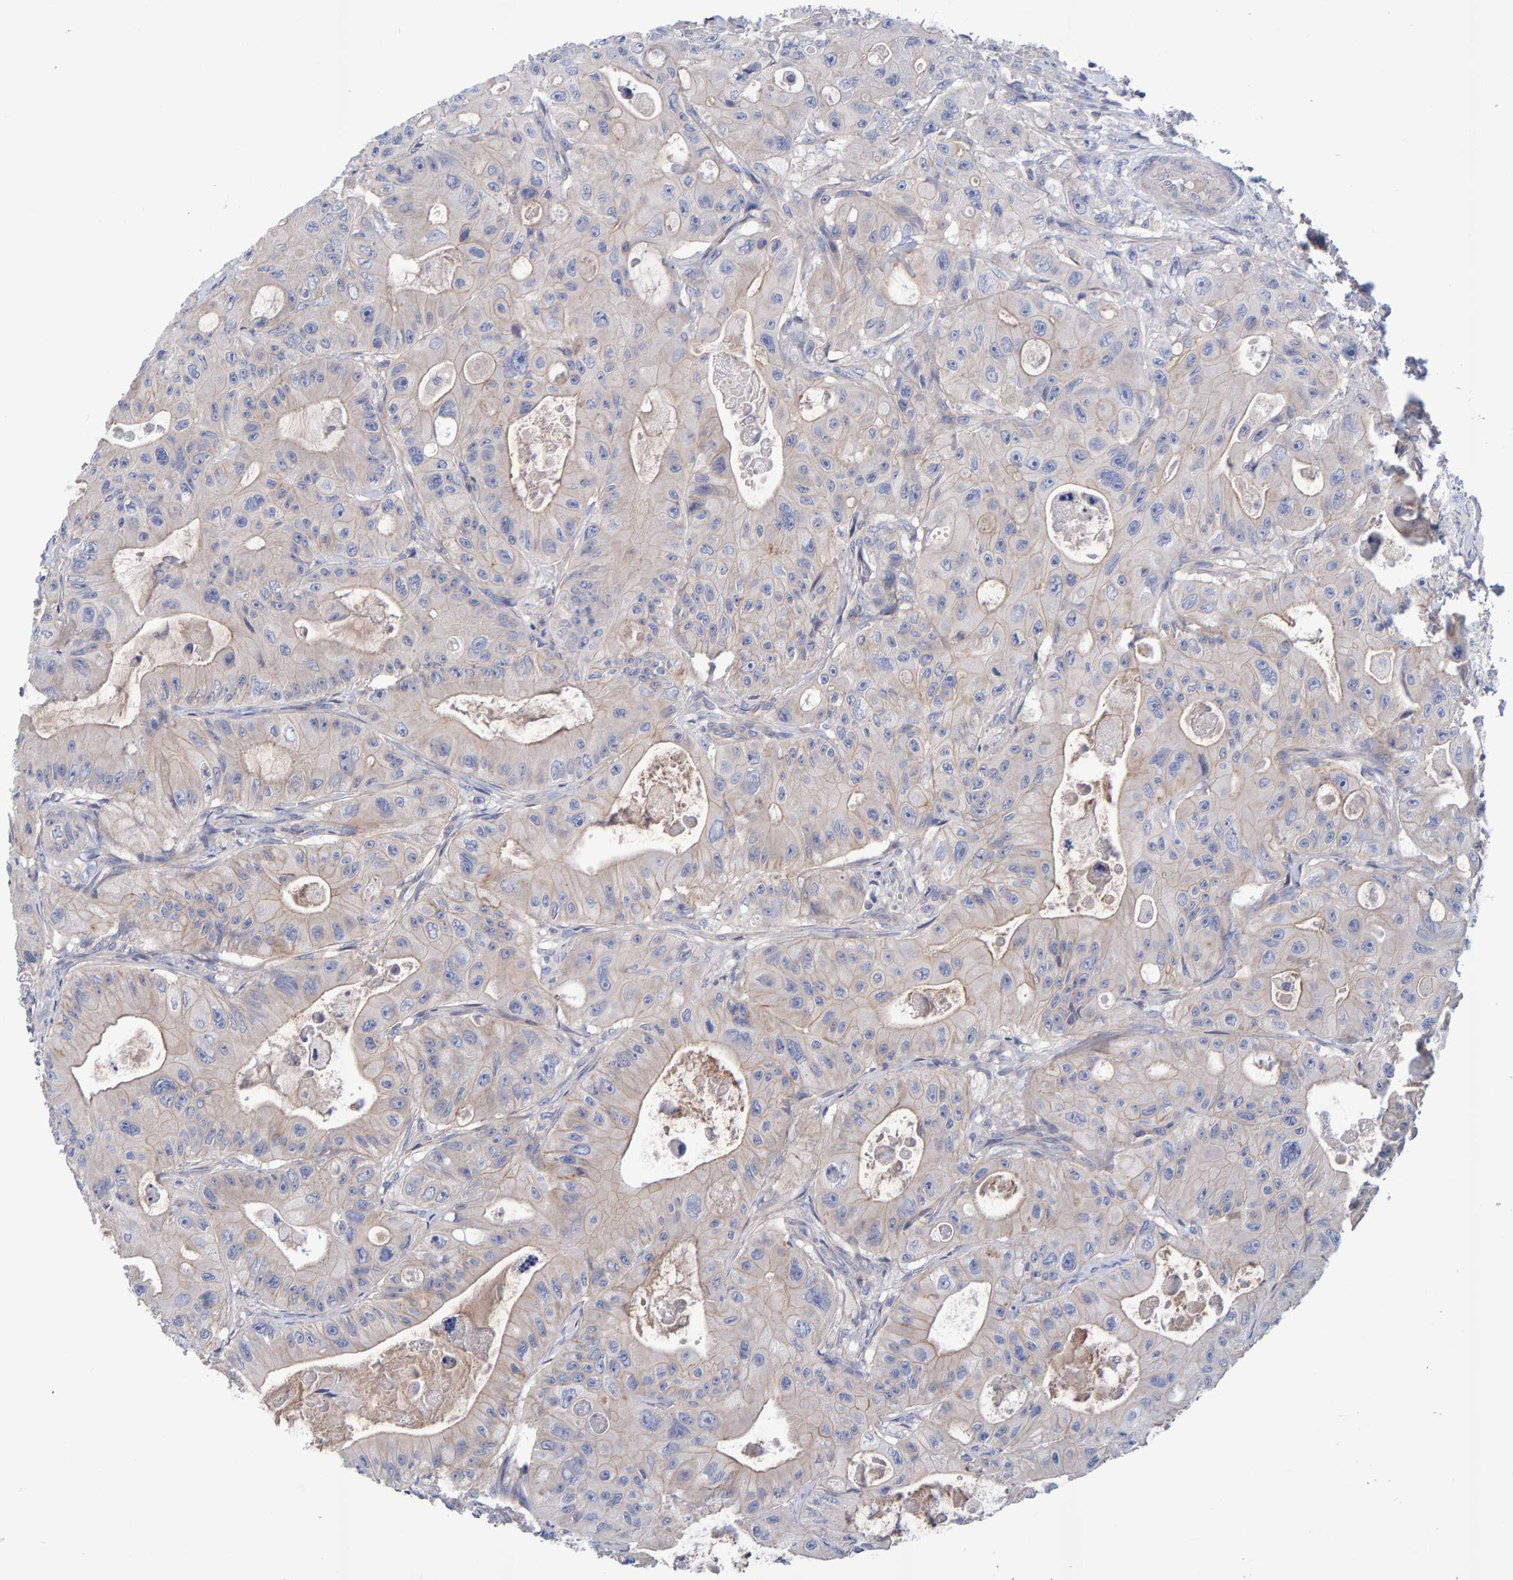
{"staining": {"intensity": "weak", "quantity": "25%-75%", "location": "cytoplasmic/membranous"}, "tissue": "colorectal cancer", "cell_type": "Tumor cells", "image_type": "cancer", "snomed": [{"axis": "morphology", "description": "Adenocarcinoma, NOS"}, {"axis": "topography", "description": "Colon"}], "caption": "The immunohistochemical stain shows weak cytoplasmic/membranous staining in tumor cells of colorectal cancer tissue. The protein is shown in brown color, while the nuclei are stained blue.", "gene": "EFR3A", "patient": {"sex": "female", "age": 46}}